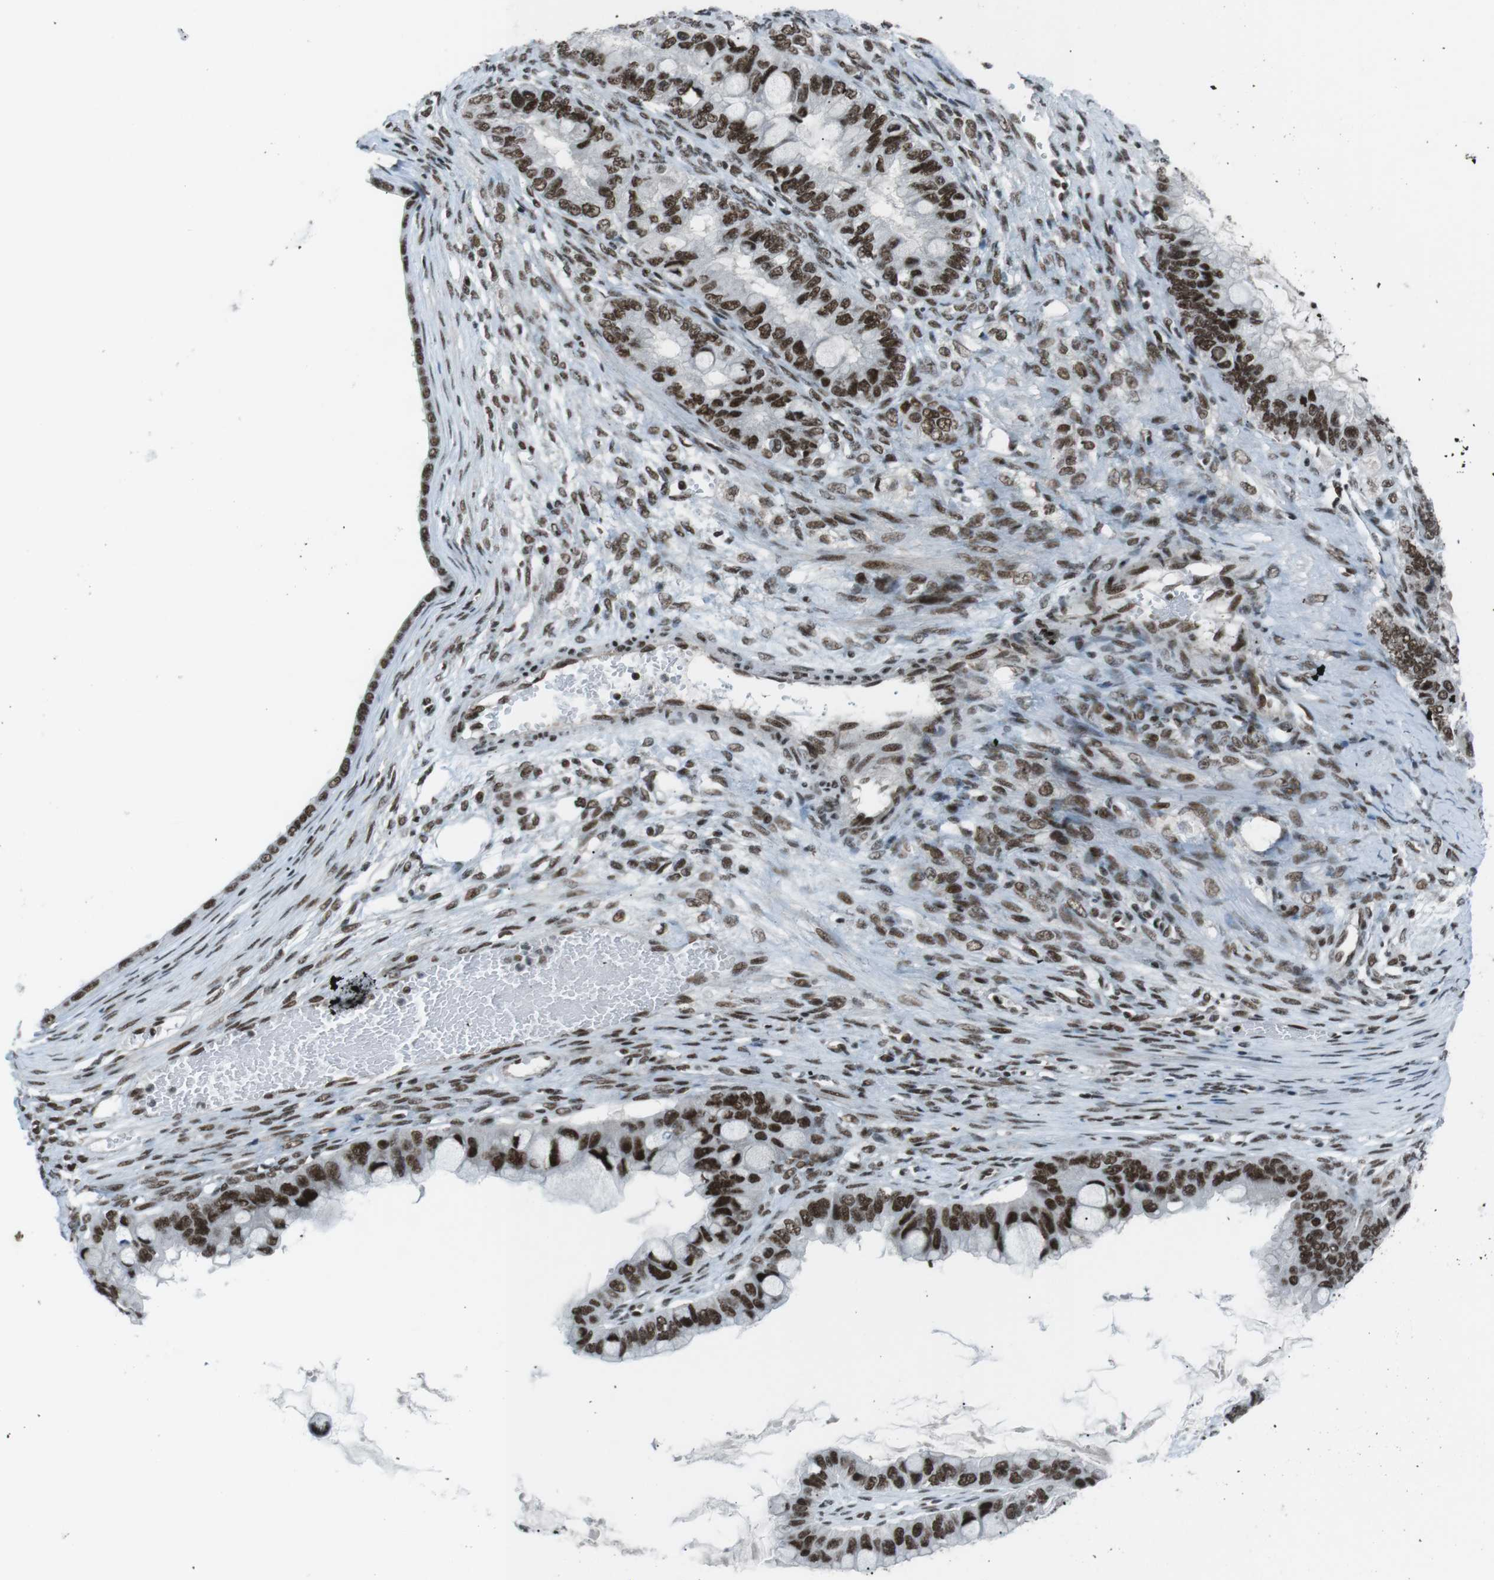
{"staining": {"intensity": "strong", "quantity": ">75%", "location": "nuclear"}, "tissue": "ovarian cancer", "cell_type": "Tumor cells", "image_type": "cancer", "snomed": [{"axis": "morphology", "description": "Cystadenocarcinoma, mucinous, NOS"}, {"axis": "topography", "description": "Ovary"}], "caption": "Ovarian mucinous cystadenocarcinoma was stained to show a protein in brown. There is high levels of strong nuclear positivity in approximately >75% of tumor cells. (DAB IHC with brightfield microscopy, high magnification).", "gene": "TAF1", "patient": {"sex": "female", "age": 80}}